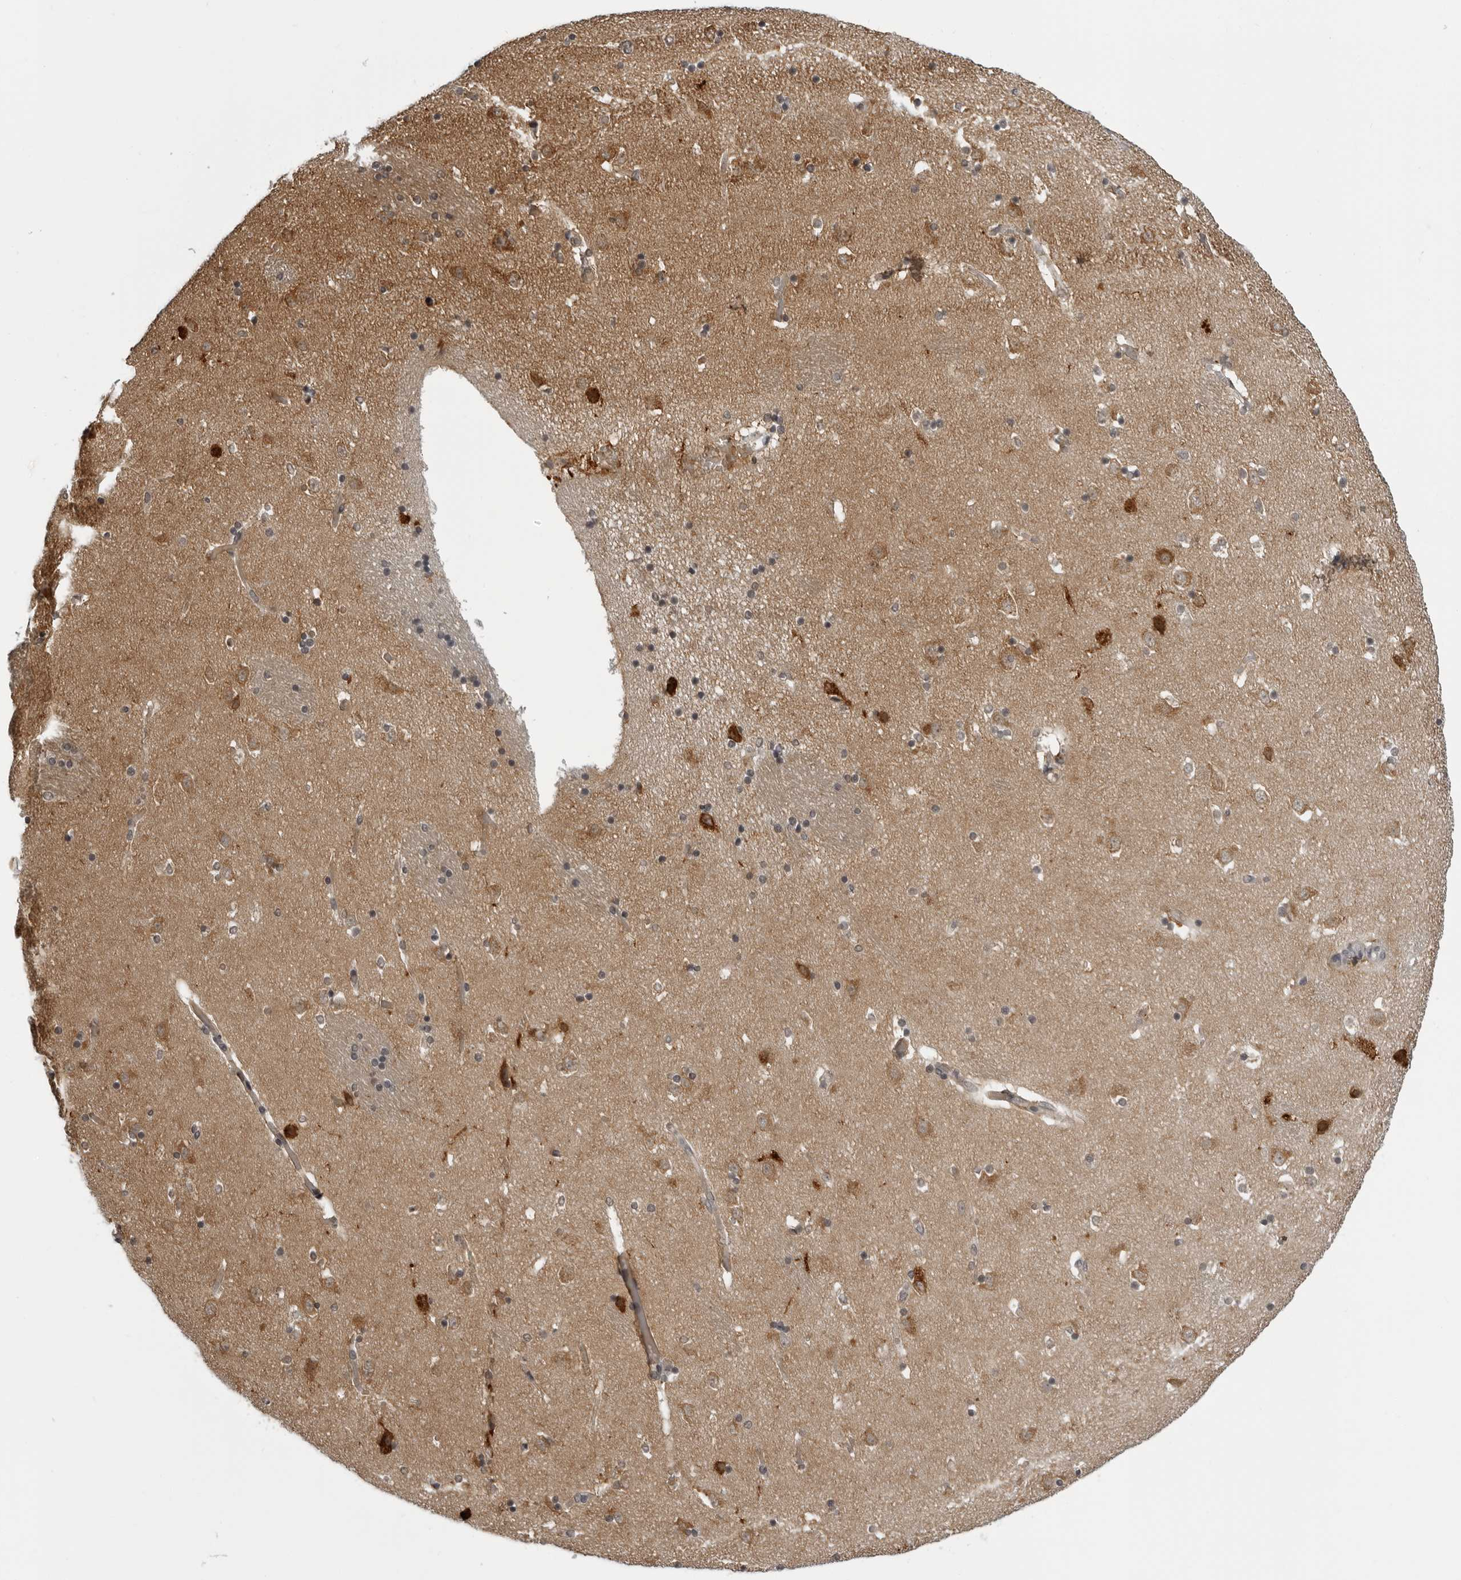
{"staining": {"intensity": "moderate", "quantity": "<25%", "location": "cytoplasmic/membranous"}, "tissue": "caudate", "cell_type": "Glial cells", "image_type": "normal", "snomed": [{"axis": "morphology", "description": "Normal tissue, NOS"}, {"axis": "topography", "description": "Lateral ventricle wall"}], "caption": "The image reveals staining of normal caudate, revealing moderate cytoplasmic/membranous protein positivity (brown color) within glial cells.", "gene": "THOP1", "patient": {"sex": "male", "age": 45}}